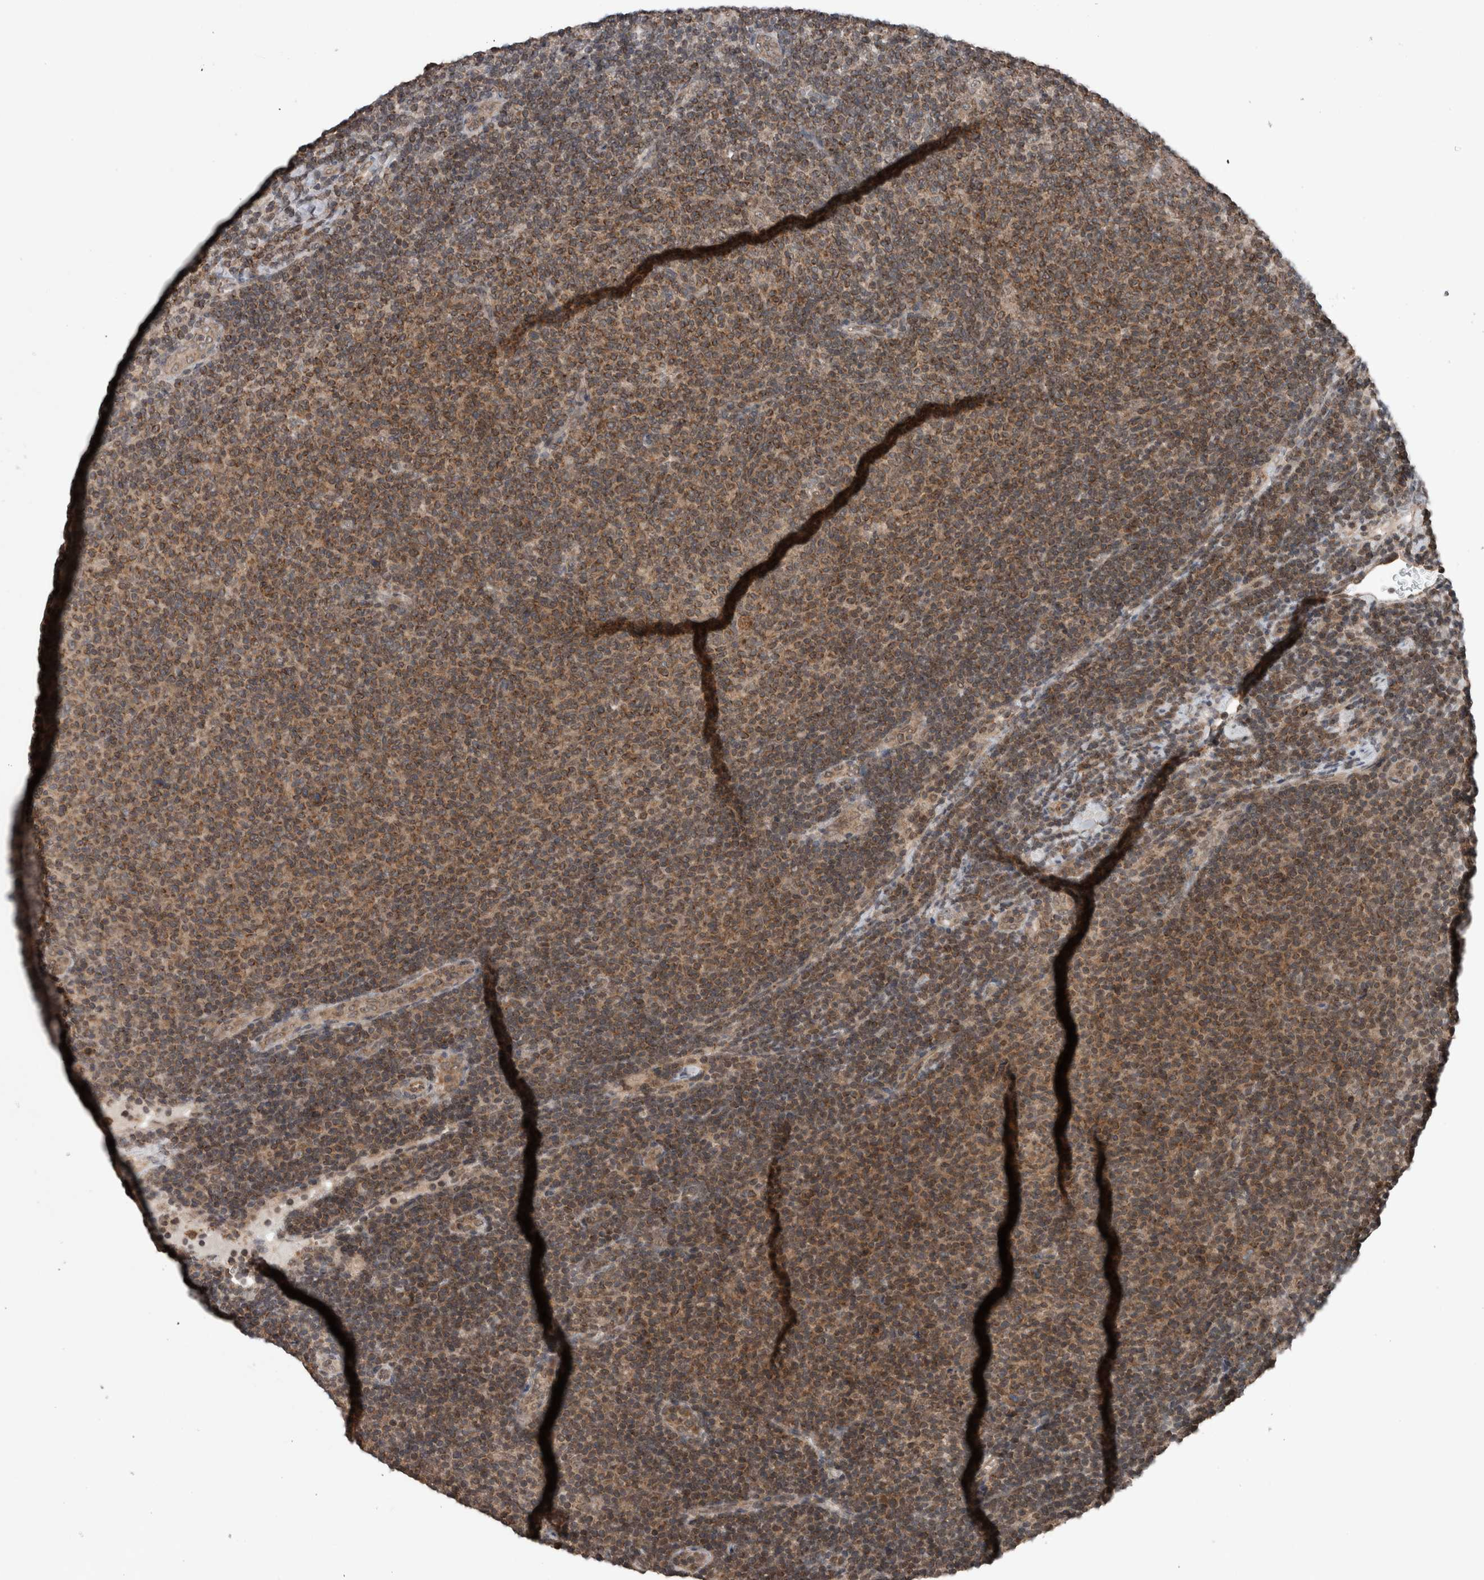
{"staining": {"intensity": "moderate", "quantity": ">75%", "location": "cytoplasmic/membranous"}, "tissue": "lymphoma", "cell_type": "Tumor cells", "image_type": "cancer", "snomed": [{"axis": "morphology", "description": "Malignant lymphoma, non-Hodgkin's type, Low grade"}, {"axis": "topography", "description": "Lymph node"}], "caption": "Protein analysis of low-grade malignant lymphoma, non-Hodgkin's type tissue demonstrates moderate cytoplasmic/membranous staining in about >75% of tumor cells.", "gene": "ENY2", "patient": {"sex": "male", "age": 66}}